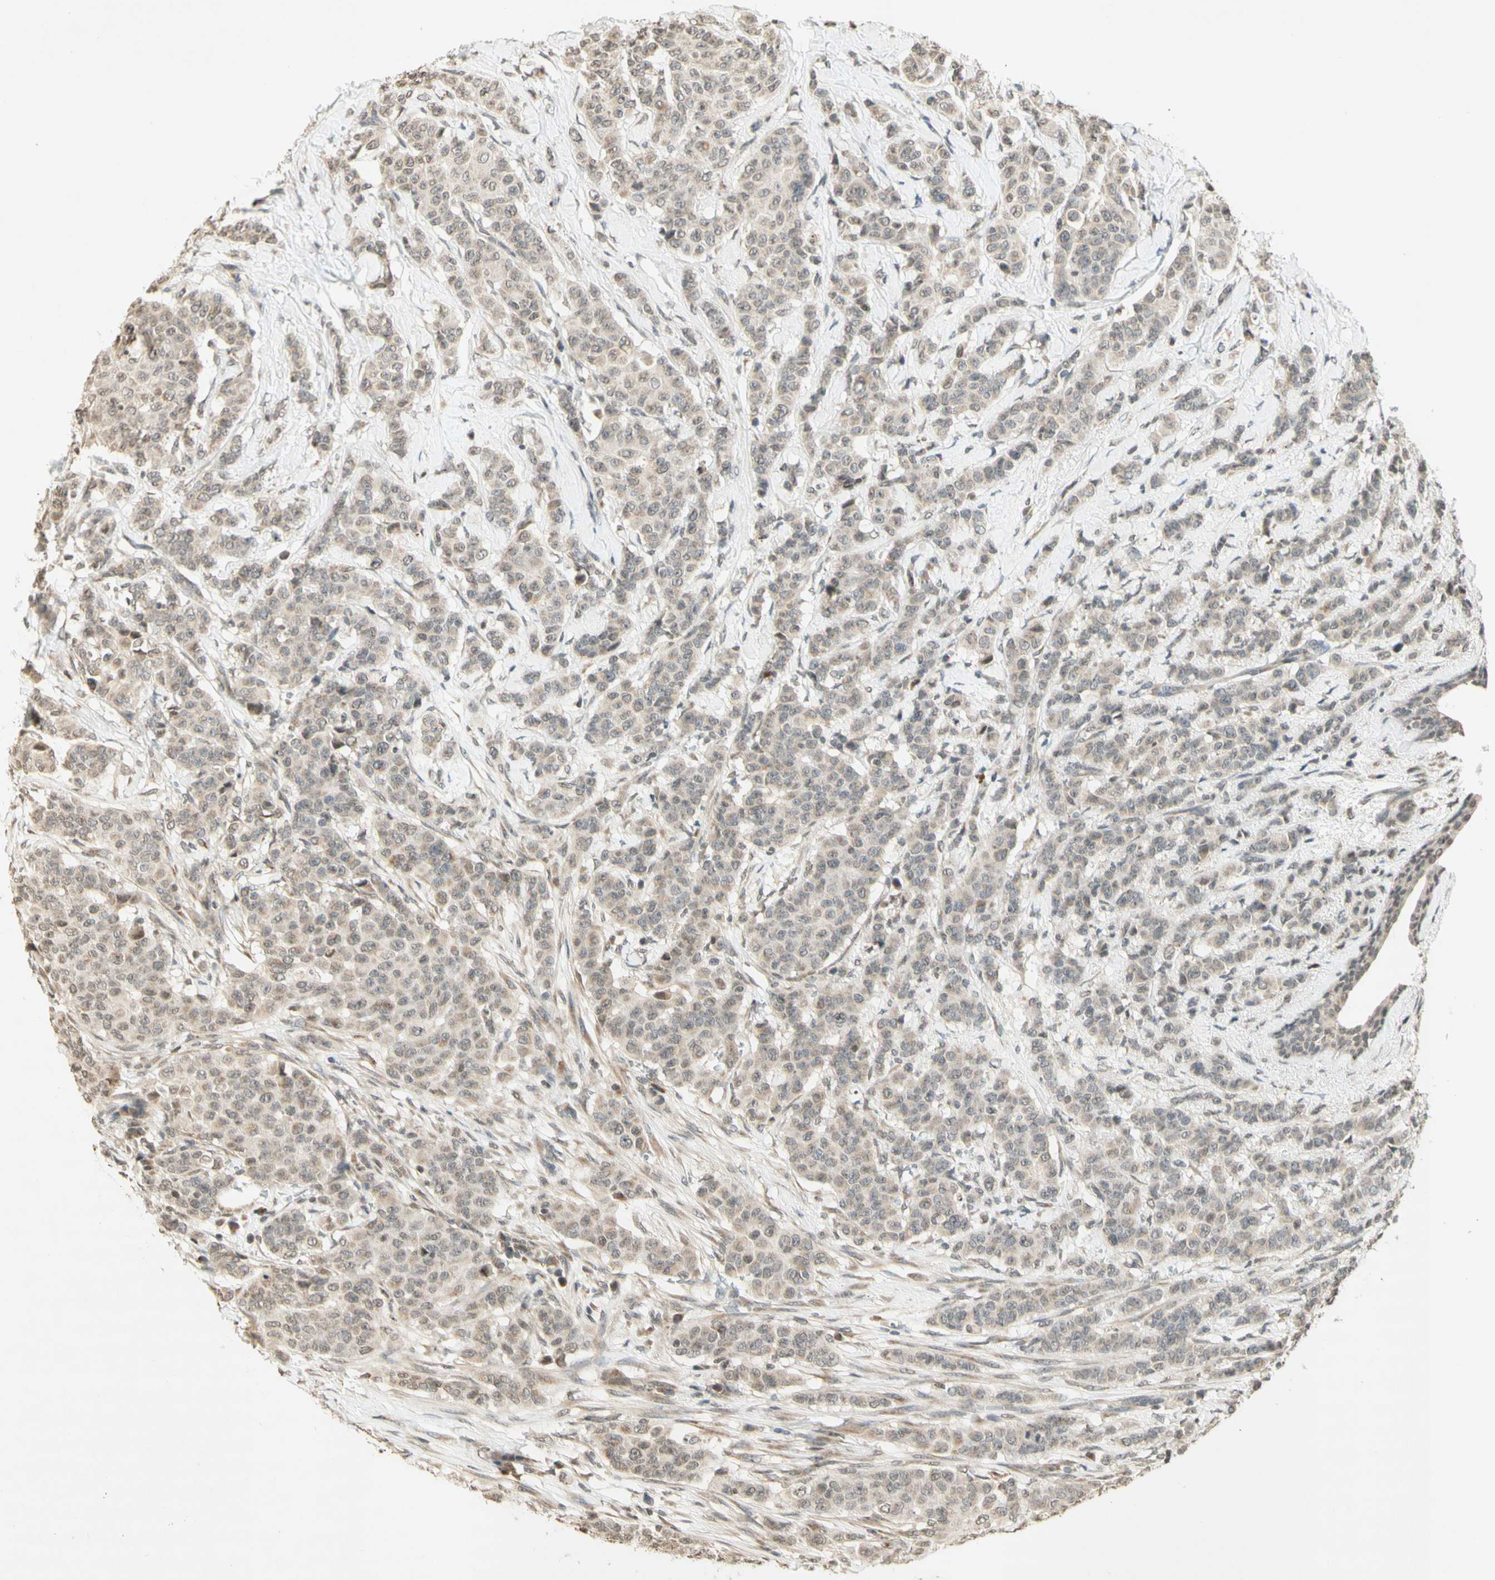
{"staining": {"intensity": "weak", "quantity": "<25%", "location": "cytoplasmic/membranous"}, "tissue": "breast cancer", "cell_type": "Tumor cells", "image_type": "cancer", "snomed": [{"axis": "morphology", "description": "Normal tissue, NOS"}, {"axis": "morphology", "description": "Duct carcinoma"}, {"axis": "topography", "description": "Breast"}], "caption": "An IHC photomicrograph of breast cancer is shown. There is no staining in tumor cells of breast cancer. (Immunohistochemistry (ihc), brightfield microscopy, high magnification).", "gene": "CCNI", "patient": {"sex": "female", "age": 40}}